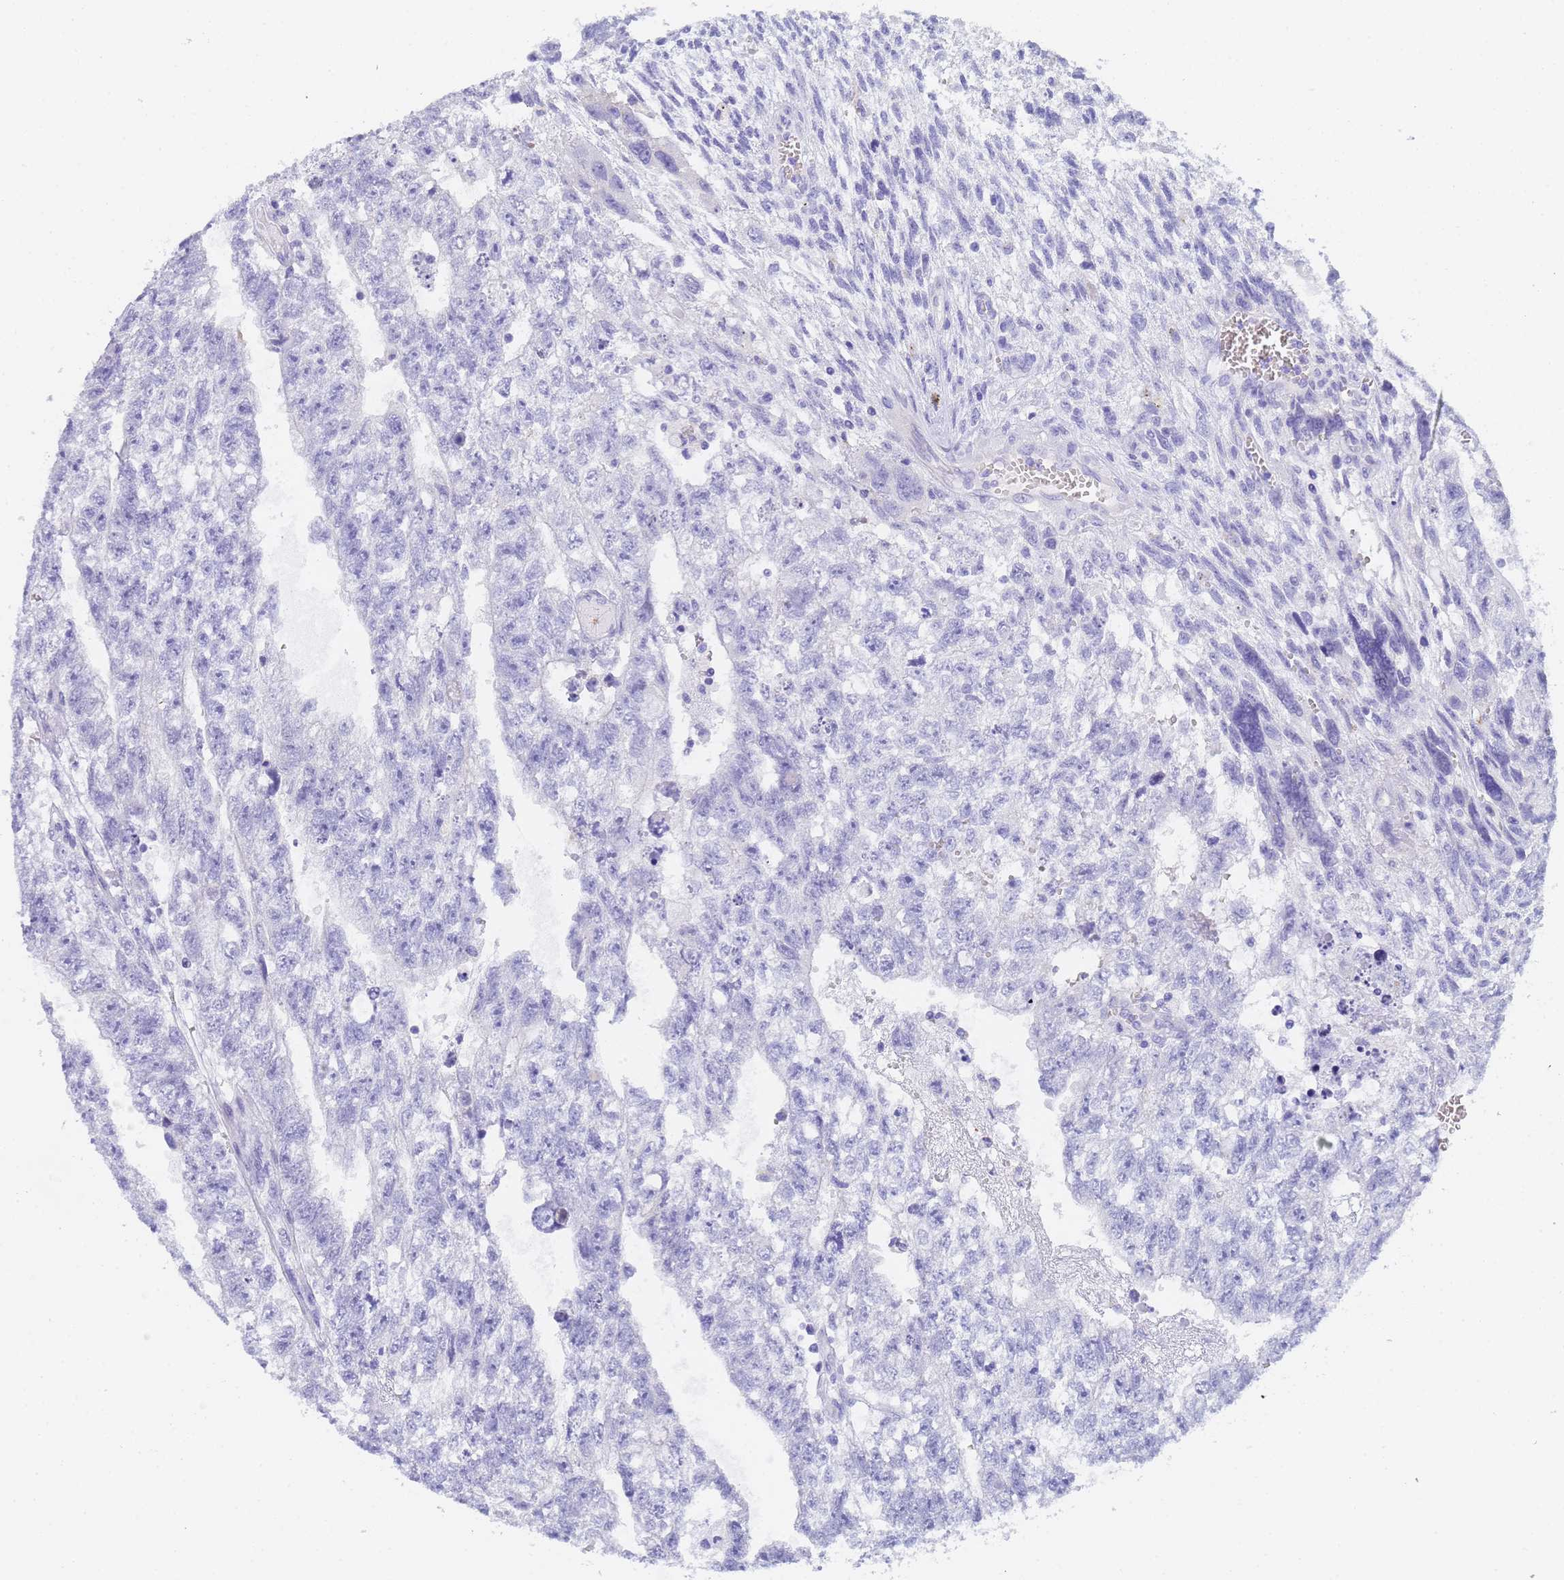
{"staining": {"intensity": "negative", "quantity": "none", "location": "none"}, "tissue": "testis cancer", "cell_type": "Tumor cells", "image_type": "cancer", "snomed": [{"axis": "morphology", "description": "Carcinoma, Embryonal, NOS"}, {"axis": "topography", "description": "Testis"}], "caption": "Protein analysis of testis embryonal carcinoma exhibits no significant staining in tumor cells. Nuclei are stained in blue.", "gene": "STATH", "patient": {"sex": "male", "age": 26}}